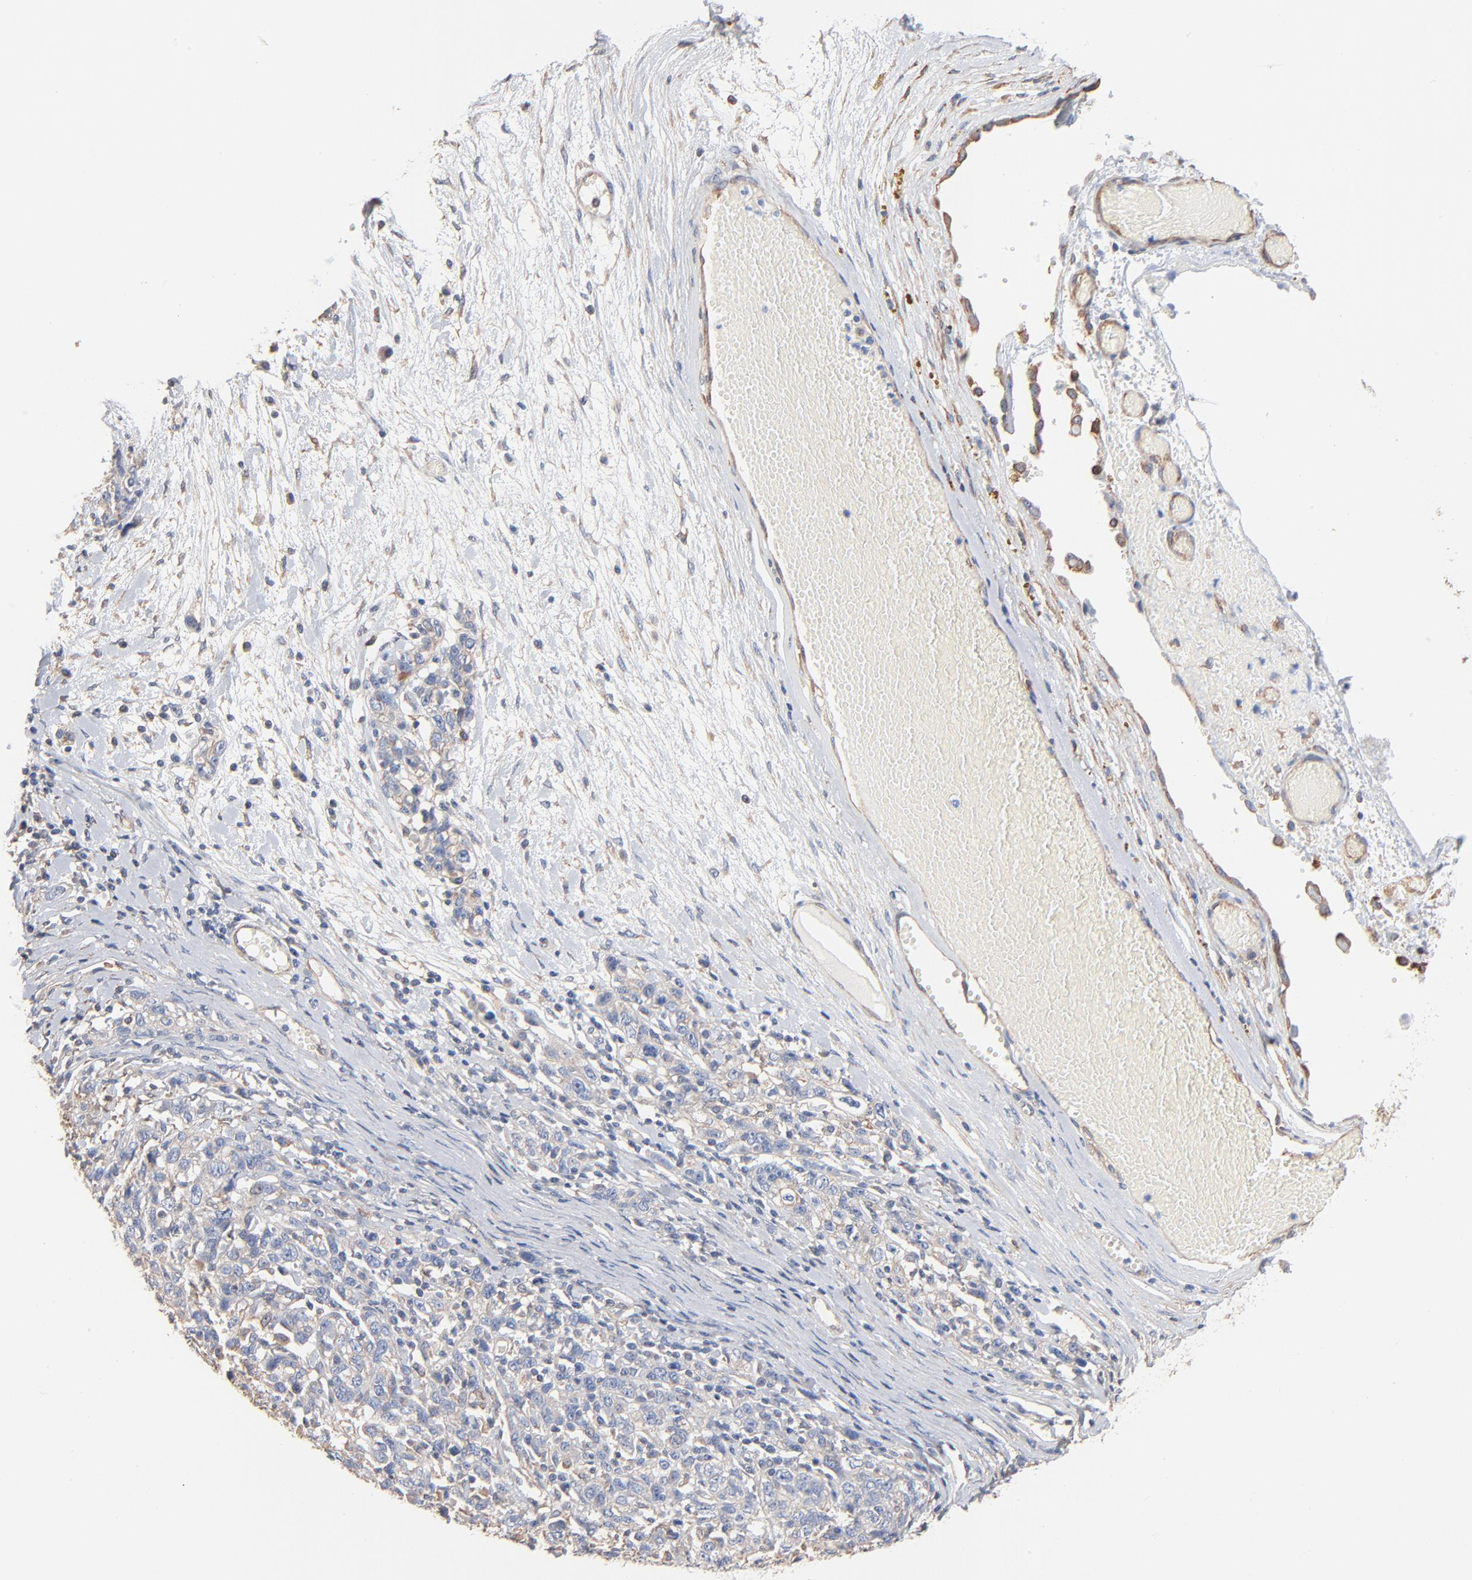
{"staining": {"intensity": "negative", "quantity": "none", "location": "none"}, "tissue": "ovarian cancer", "cell_type": "Tumor cells", "image_type": "cancer", "snomed": [{"axis": "morphology", "description": "Cystadenocarcinoma, serous, NOS"}, {"axis": "topography", "description": "Ovary"}], "caption": "This is an immunohistochemistry (IHC) photomicrograph of ovarian cancer. There is no staining in tumor cells.", "gene": "ABCD4", "patient": {"sex": "female", "age": 71}}